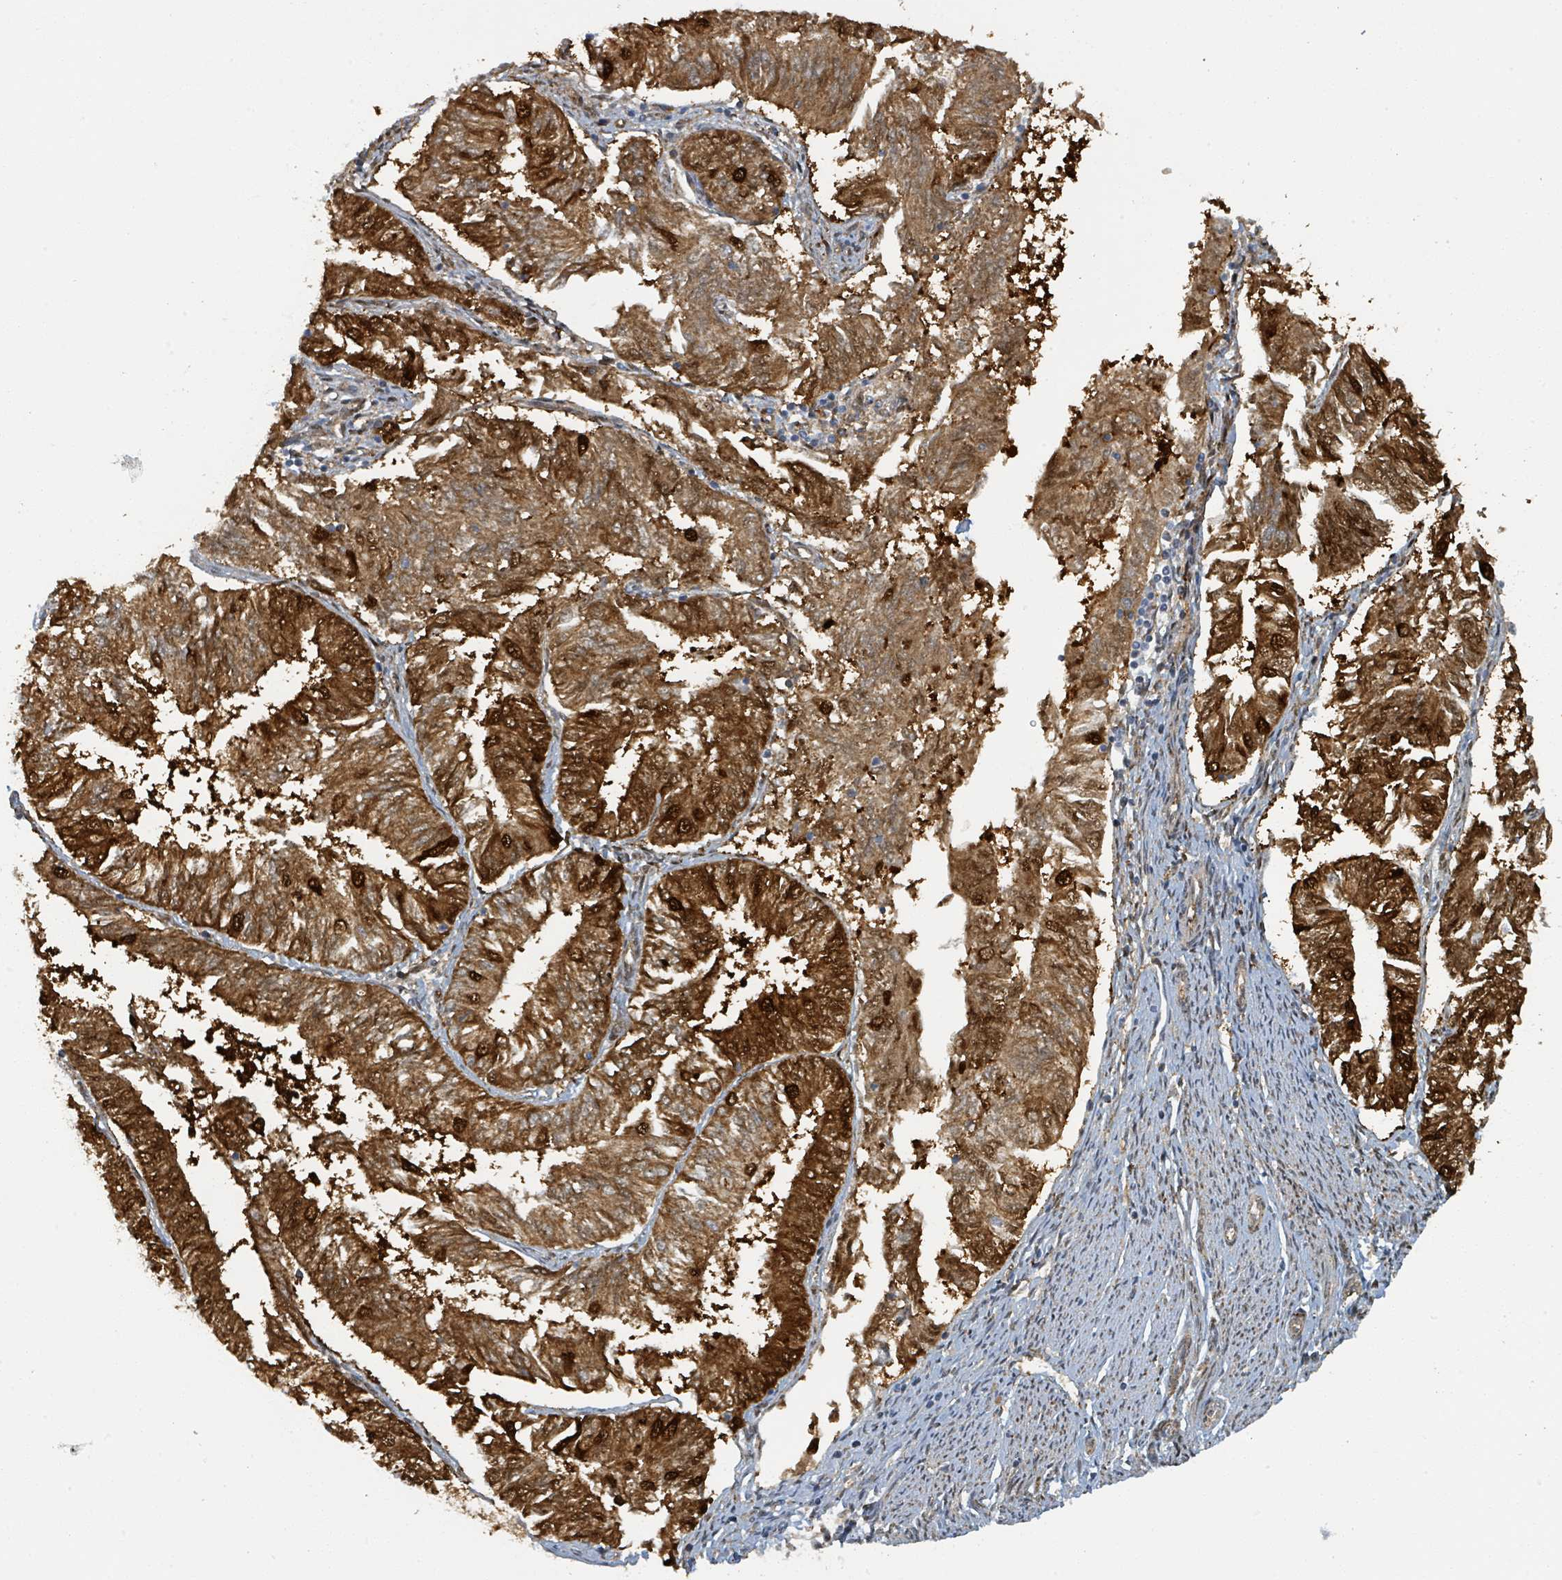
{"staining": {"intensity": "strong", "quantity": ">75%", "location": "cytoplasmic/membranous,nuclear"}, "tissue": "endometrial cancer", "cell_type": "Tumor cells", "image_type": "cancer", "snomed": [{"axis": "morphology", "description": "Adenocarcinoma, NOS"}, {"axis": "topography", "description": "Endometrium"}], "caption": "A histopathology image of human endometrial cancer stained for a protein reveals strong cytoplasmic/membranous and nuclear brown staining in tumor cells. (Brightfield microscopy of DAB IHC at high magnification).", "gene": "PSMB7", "patient": {"sex": "female", "age": 58}}